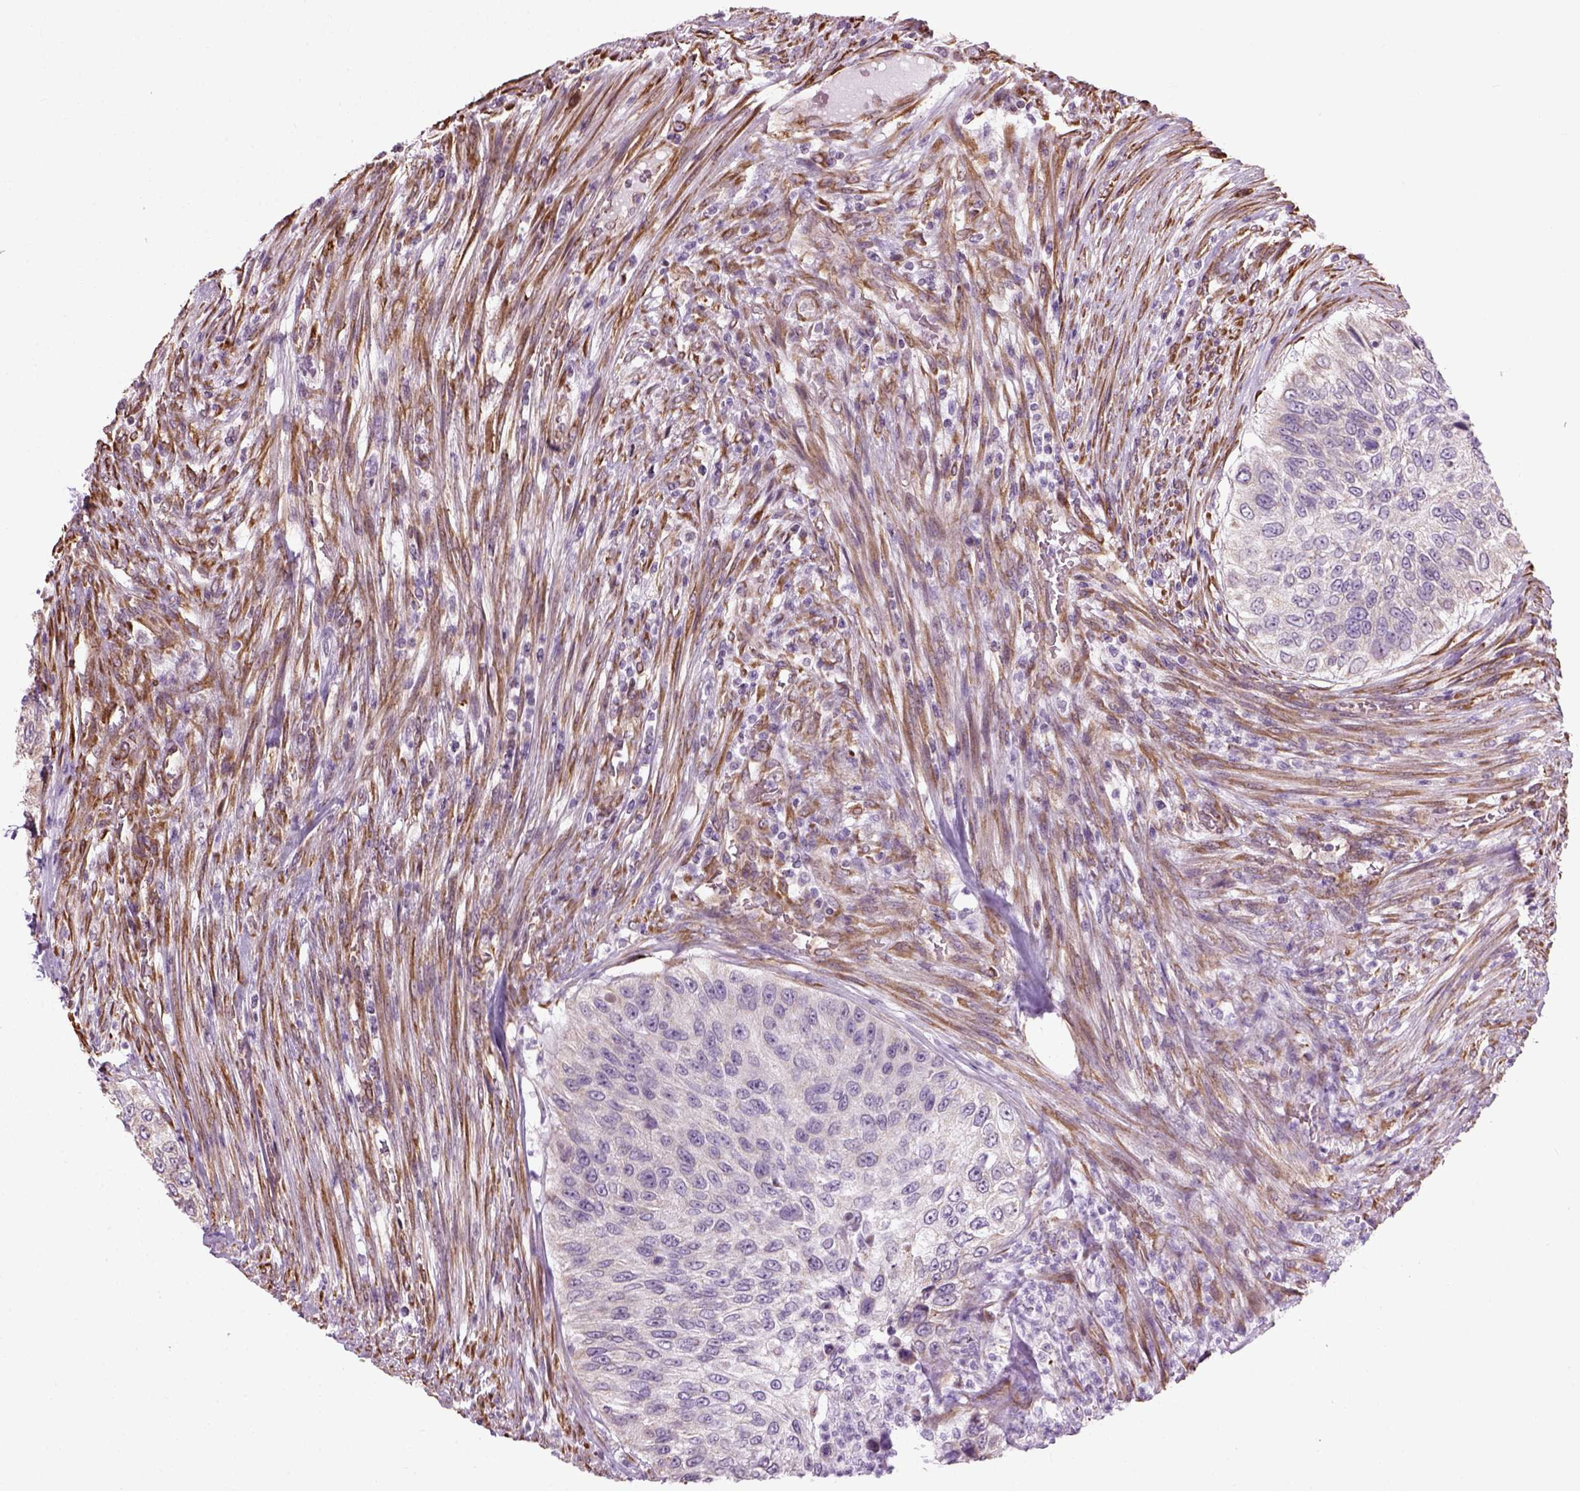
{"staining": {"intensity": "negative", "quantity": "none", "location": "none"}, "tissue": "urothelial cancer", "cell_type": "Tumor cells", "image_type": "cancer", "snomed": [{"axis": "morphology", "description": "Urothelial carcinoma, High grade"}, {"axis": "topography", "description": "Urinary bladder"}], "caption": "Urothelial cancer was stained to show a protein in brown. There is no significant positivity in tumor cells.", "gene": "XK", "patient": {"sex": "female", "age": 60}}